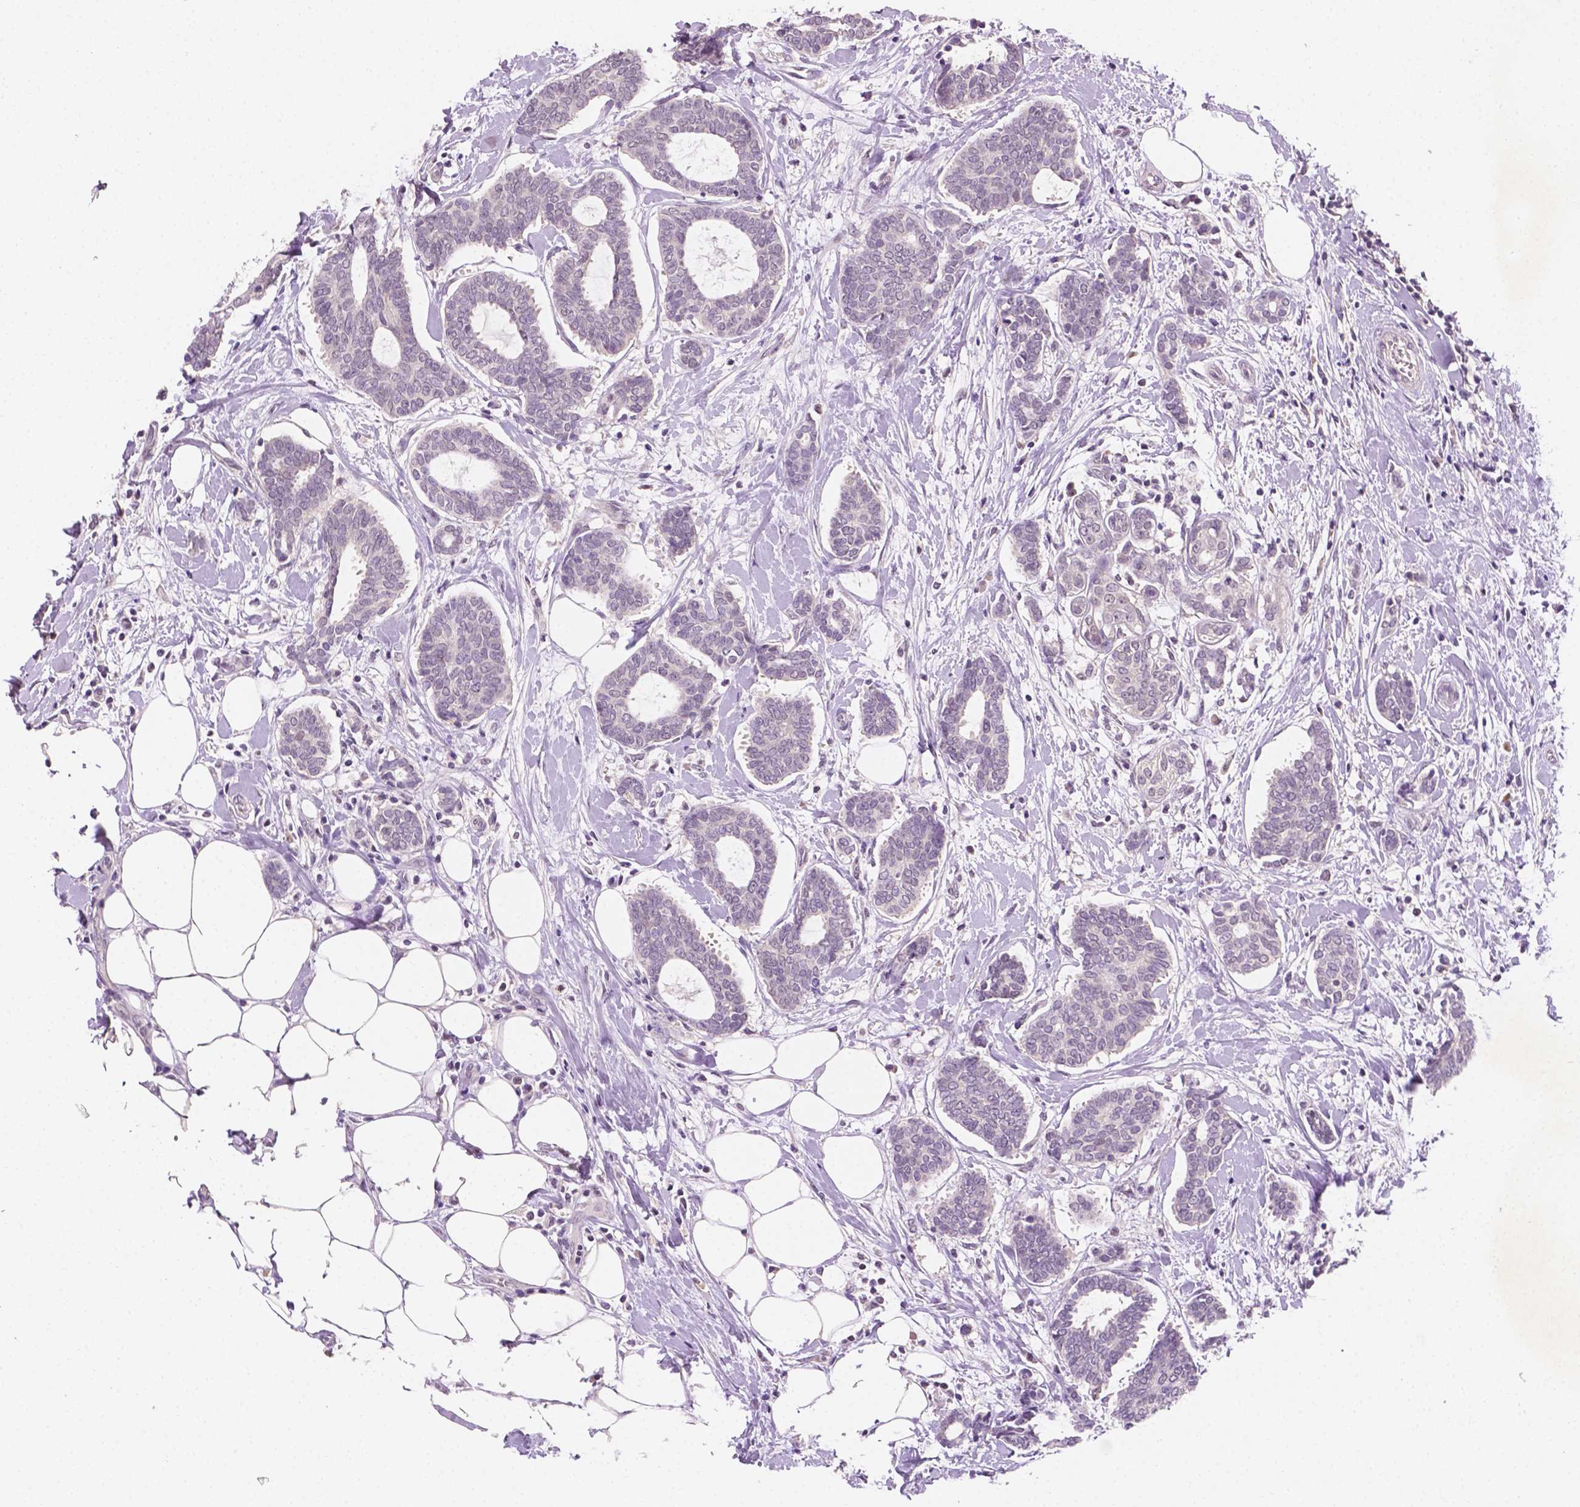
{"staining": {"intensity": "negative", "quantity": "none", "location": "none"}, "tissue": "breast cancer", "cell_type": "Tumor cells", "image_type": "cancer", "snomed": [{"axis": "morphology", "description": "Intraductal carcinoma, in situ"}, {"axis": "morphology", "description": "Duct carcinoma"}, {"axis": "morphology", "description": "Lobular carcinoma, in situ"}, {"axis": "topography", "description": "Breast"}], "caption": "Tumor cells show no significant protein expression in invasive ductal carcinoma (breast).", "gene": "MROH6", "patient": {"sex": "female", "age": 44}}